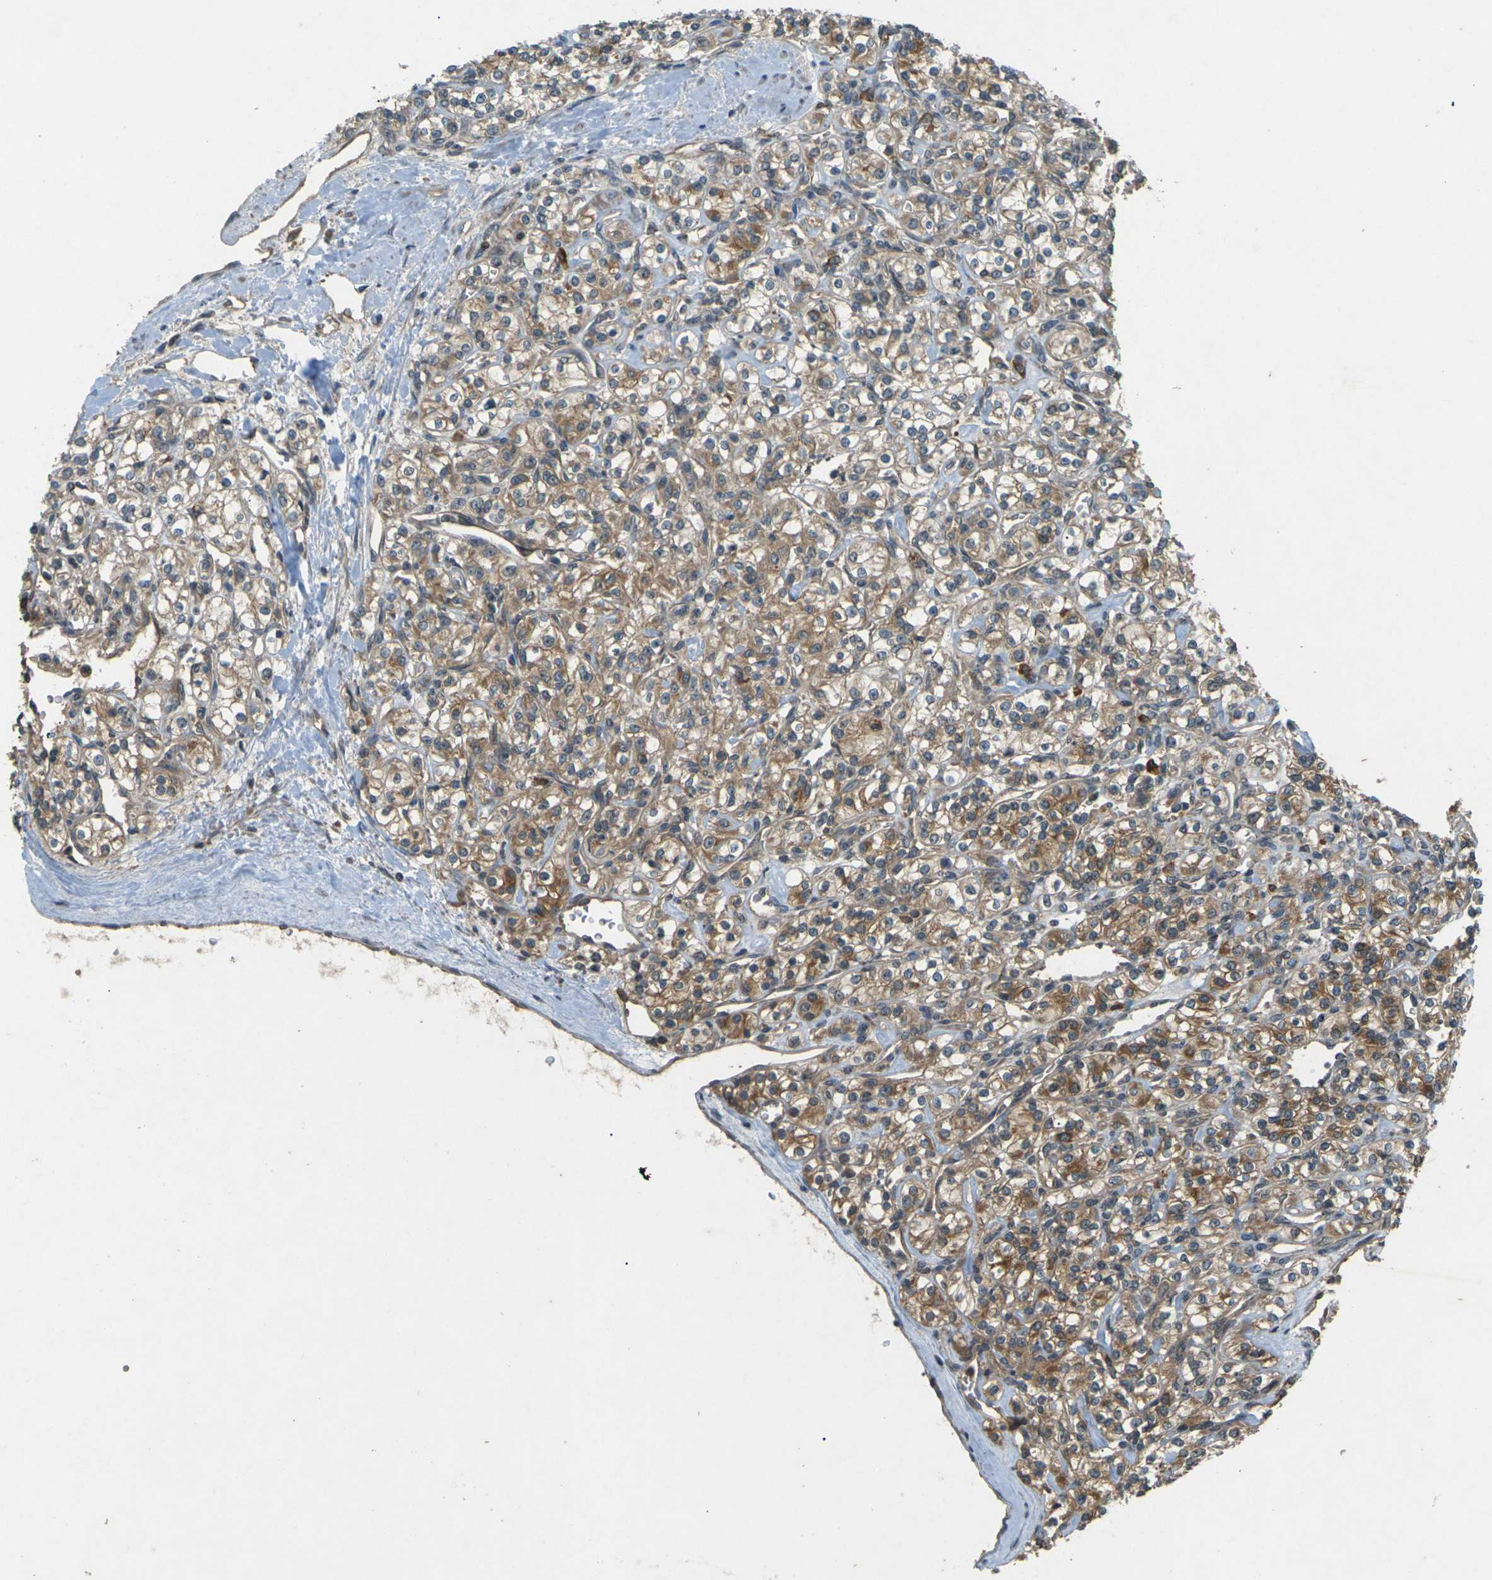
{"staining": {"intensity": "moderate", "quantity": ">75%", "location": "cytoplasmic/membranous"}, "tissue": "renal cancer", "cell_type": "Tumor cells", "image_type": "cancer", "snomed": [{"axis": "morphology", "description": "Adenocarcinoma, NOS"}, {"axis": "topography", "description": "Kidney"}], "caption": "Human renal cancer stained with a brown dye demonstrates moderate cytoplasmic/membranous positive positivity in approximately >75% of tumor cells.", "gene": "TAP1", "patient": {"sex": "male", "age": 77}}